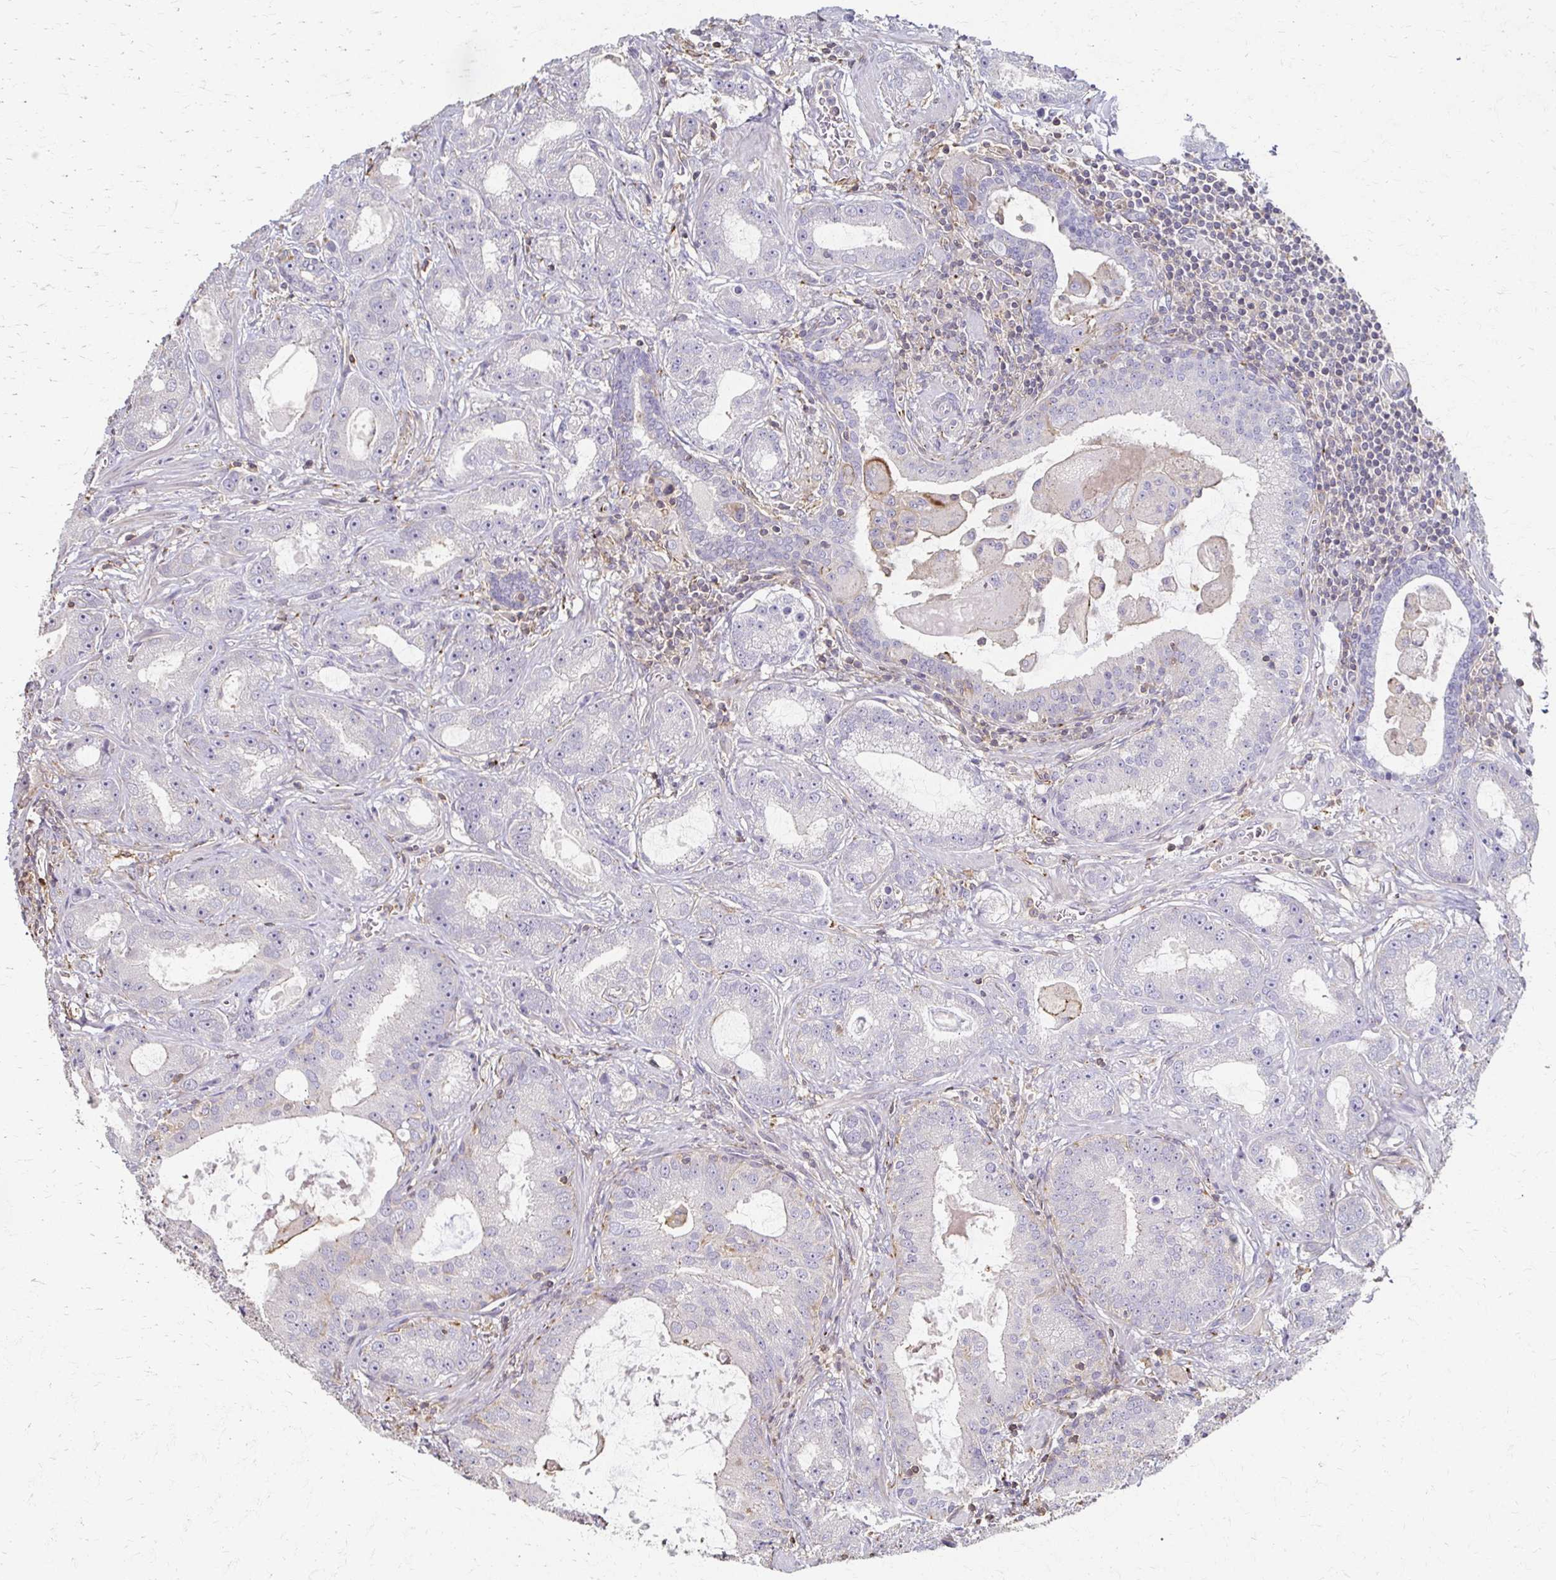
{"staining": {"intensity": "negative", "quantity": "none", "location": "none"}, "tissue": "prostate cancer", "cell_type": "Tumor cells", "image_type": "cancer", "snomed": [{"axis": "morphology", "description": "Adenocarcinoma, High grade"}, {"axis": "topography", "description": "Prostate"}], "caption": "IHC of prostate cancer demonstrates no expression in tumor cells.", "gene": "C1QTNF7", "patient": {"sex": "male", "age": 65}}